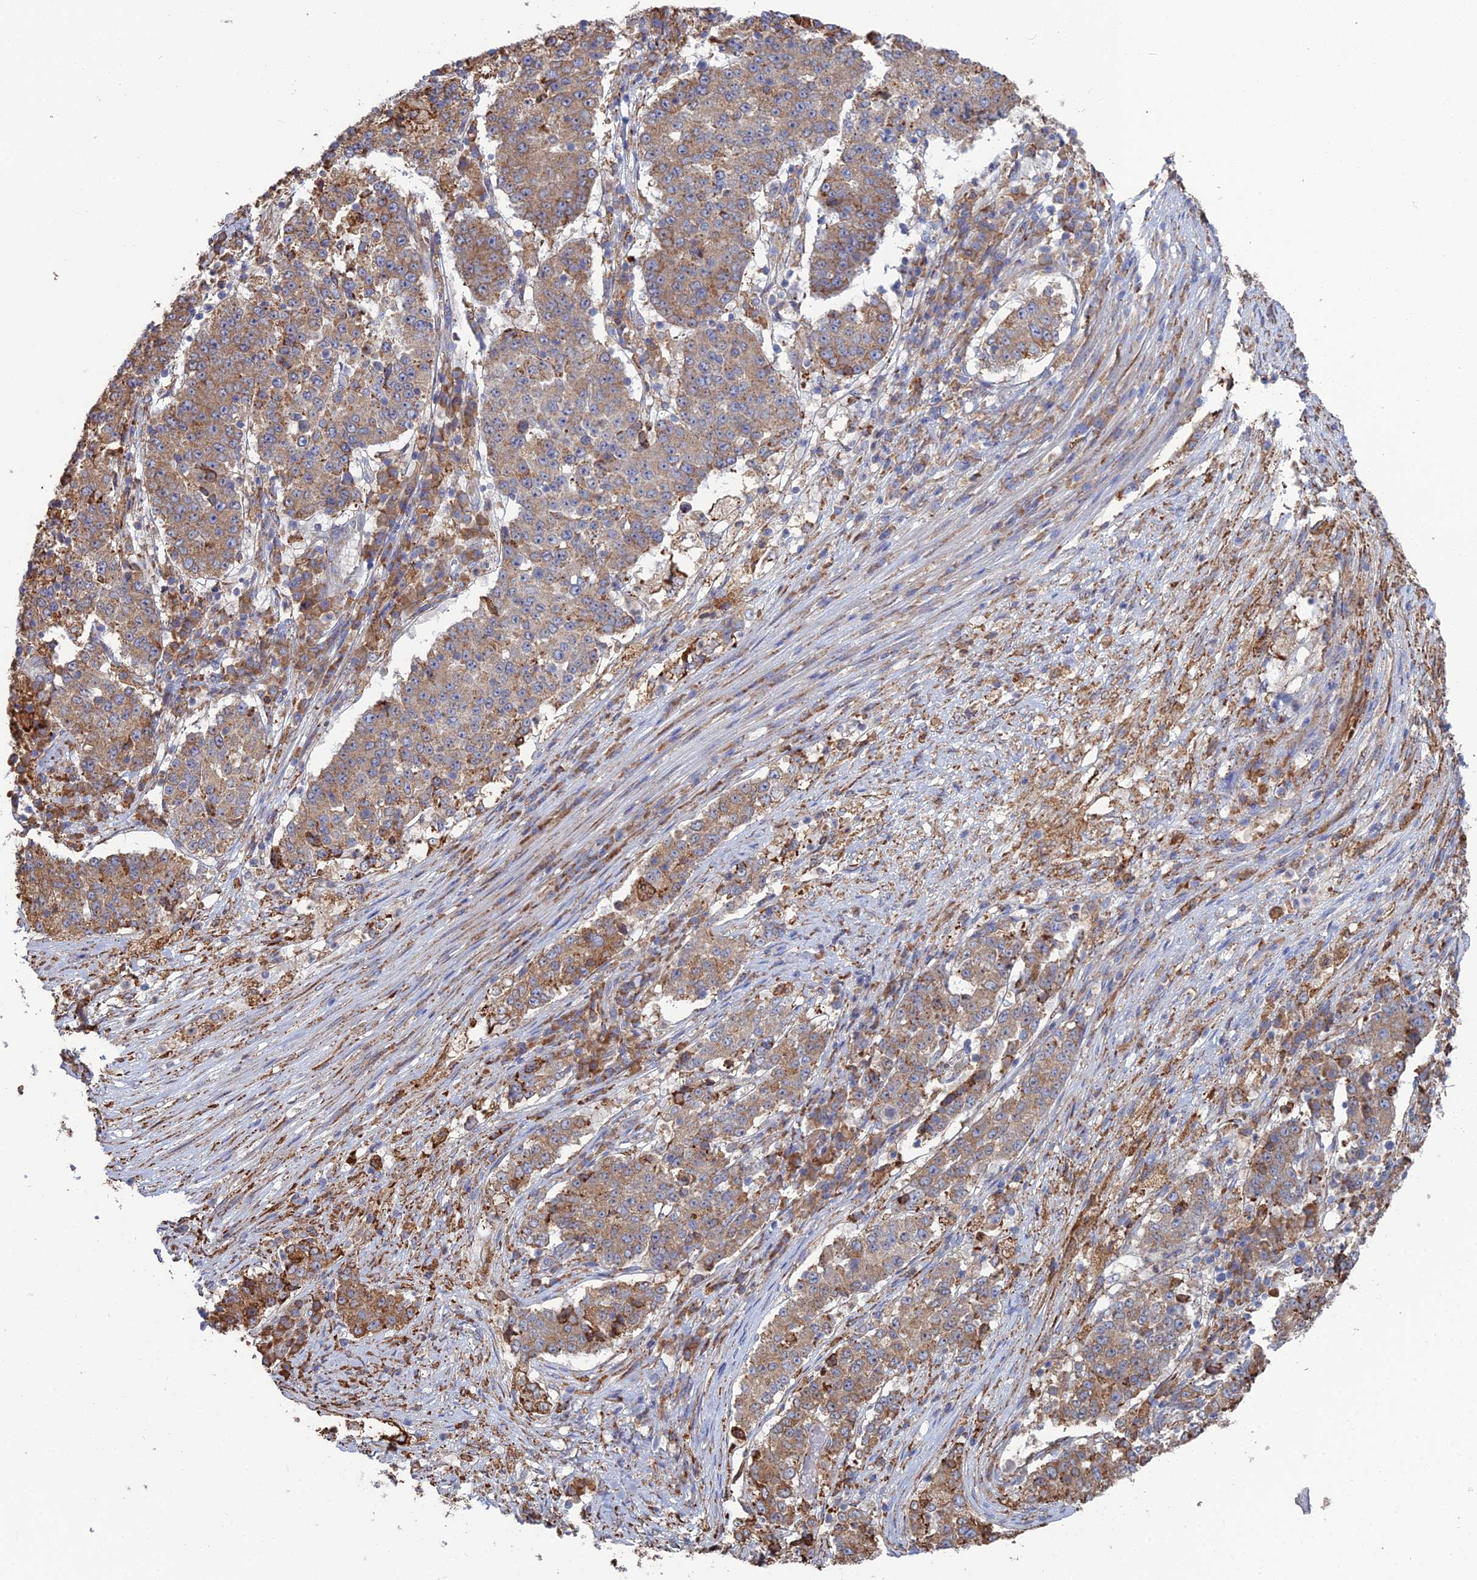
{"staining": {"intensity": "moderate", "quantity": ">75%", "location": "cytoplasmic/membranous"}, "tissue": "stomach cancer", "cell_type": "Tumor cells", "image_type": "cancer", "snomed": [{"axis": "morphology", "description": "Adenocarcinoma, NOS"}, {"axis": "topography", "description": "Stomach"}], "caption": "This is an image of immunohistochemistry (IHC) staining of stomach adenocarcinoma, which shows moderate positivity in the cytoplasmic/membranous of tumor cells.", "gene": "TRAPPC6A", "patient": {"sex": "male", "age": 59}}